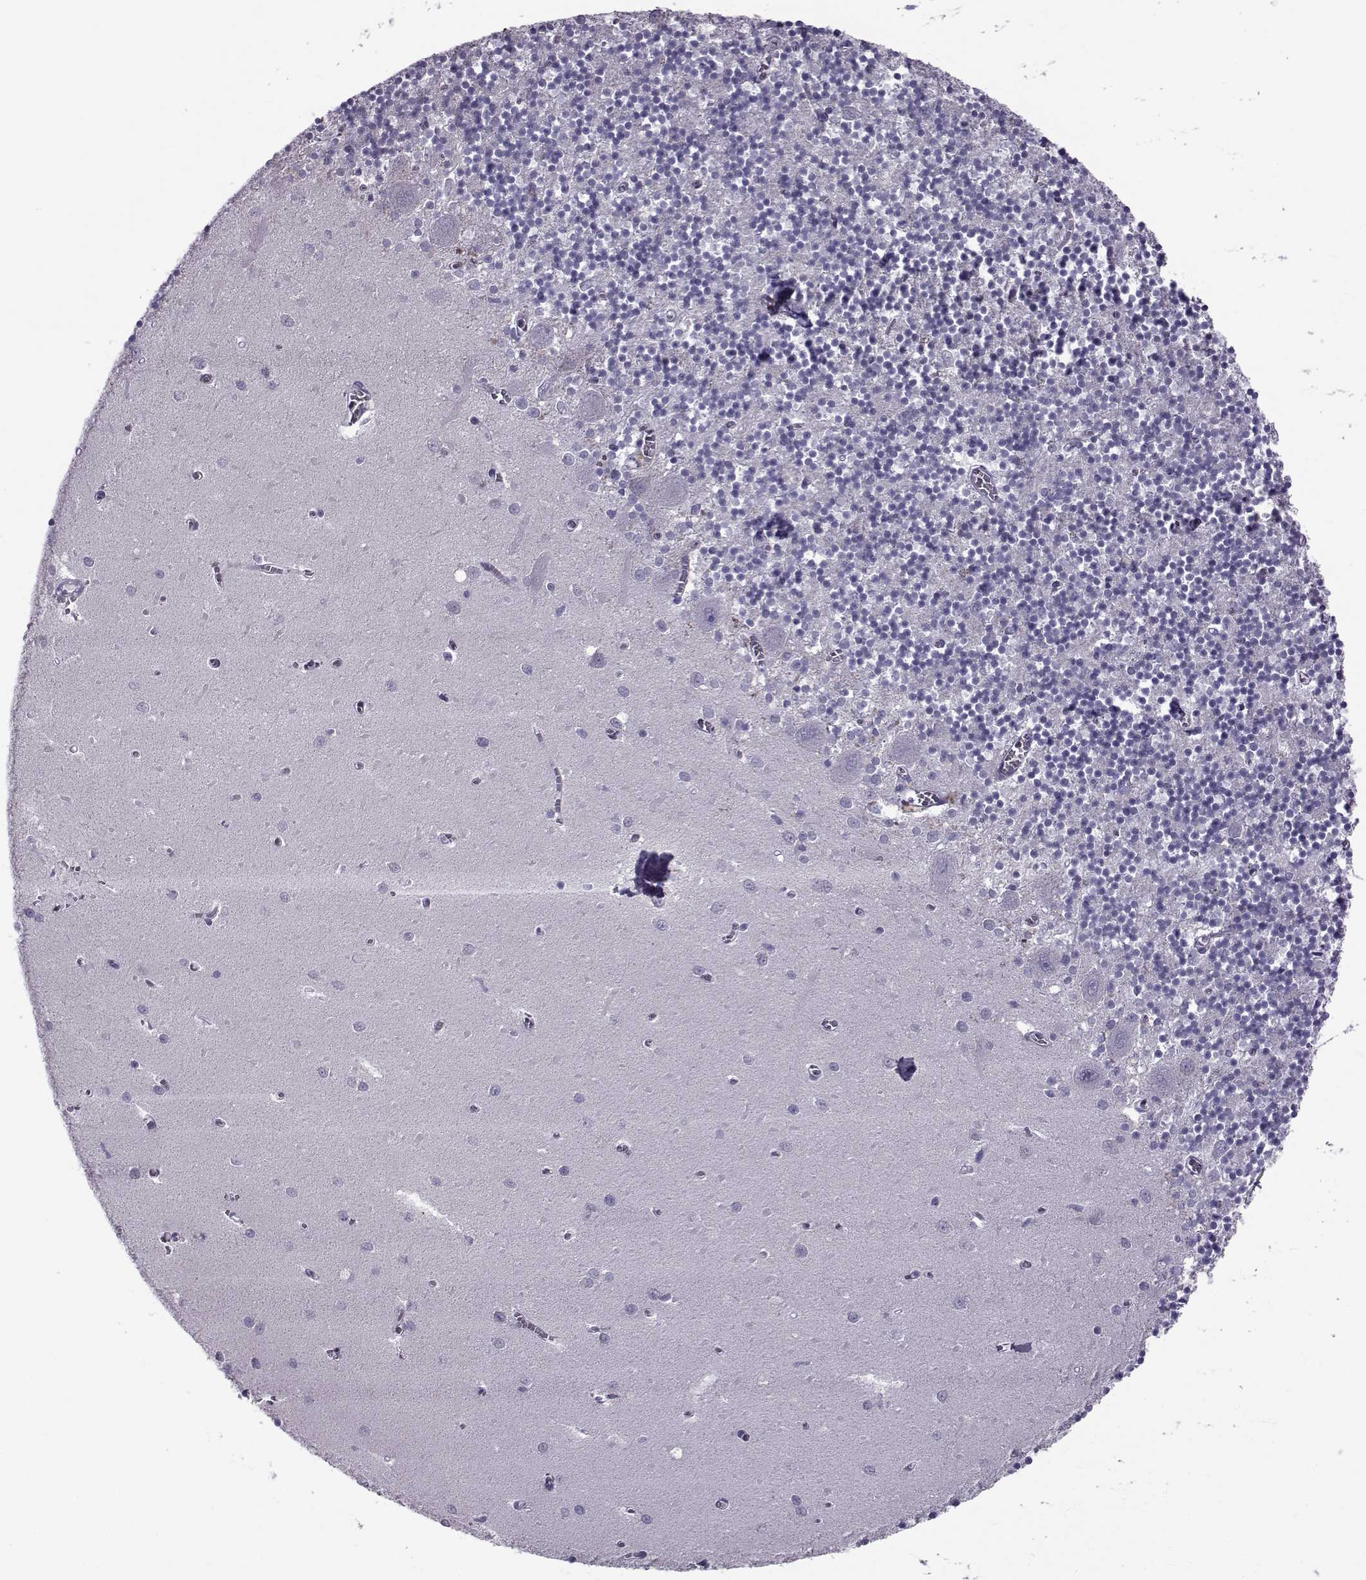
{"staining": {"intensity": "negative", "quantity": "none", "location": "none"}, "tissue": "cerebellum", "cell_type": "Cells in granular layer", "image_type": "normal", "snomed": [{"axis": "morphology", "description": "Normal tissue, NOS"}, {"axis": "topography", "description": "Cerebellum"}], "caption": "DAB immunohistochemical staining of benign human cerebellum demonstrates no significant expression in cells in granular layer. (Stains: DAB immunohistochemistry with hematoxylin counter stain, Microscopy: brightfield microscopy at high magnification).", "gene": "OIP5", "patient": {"sex": "female", "age": 64}}